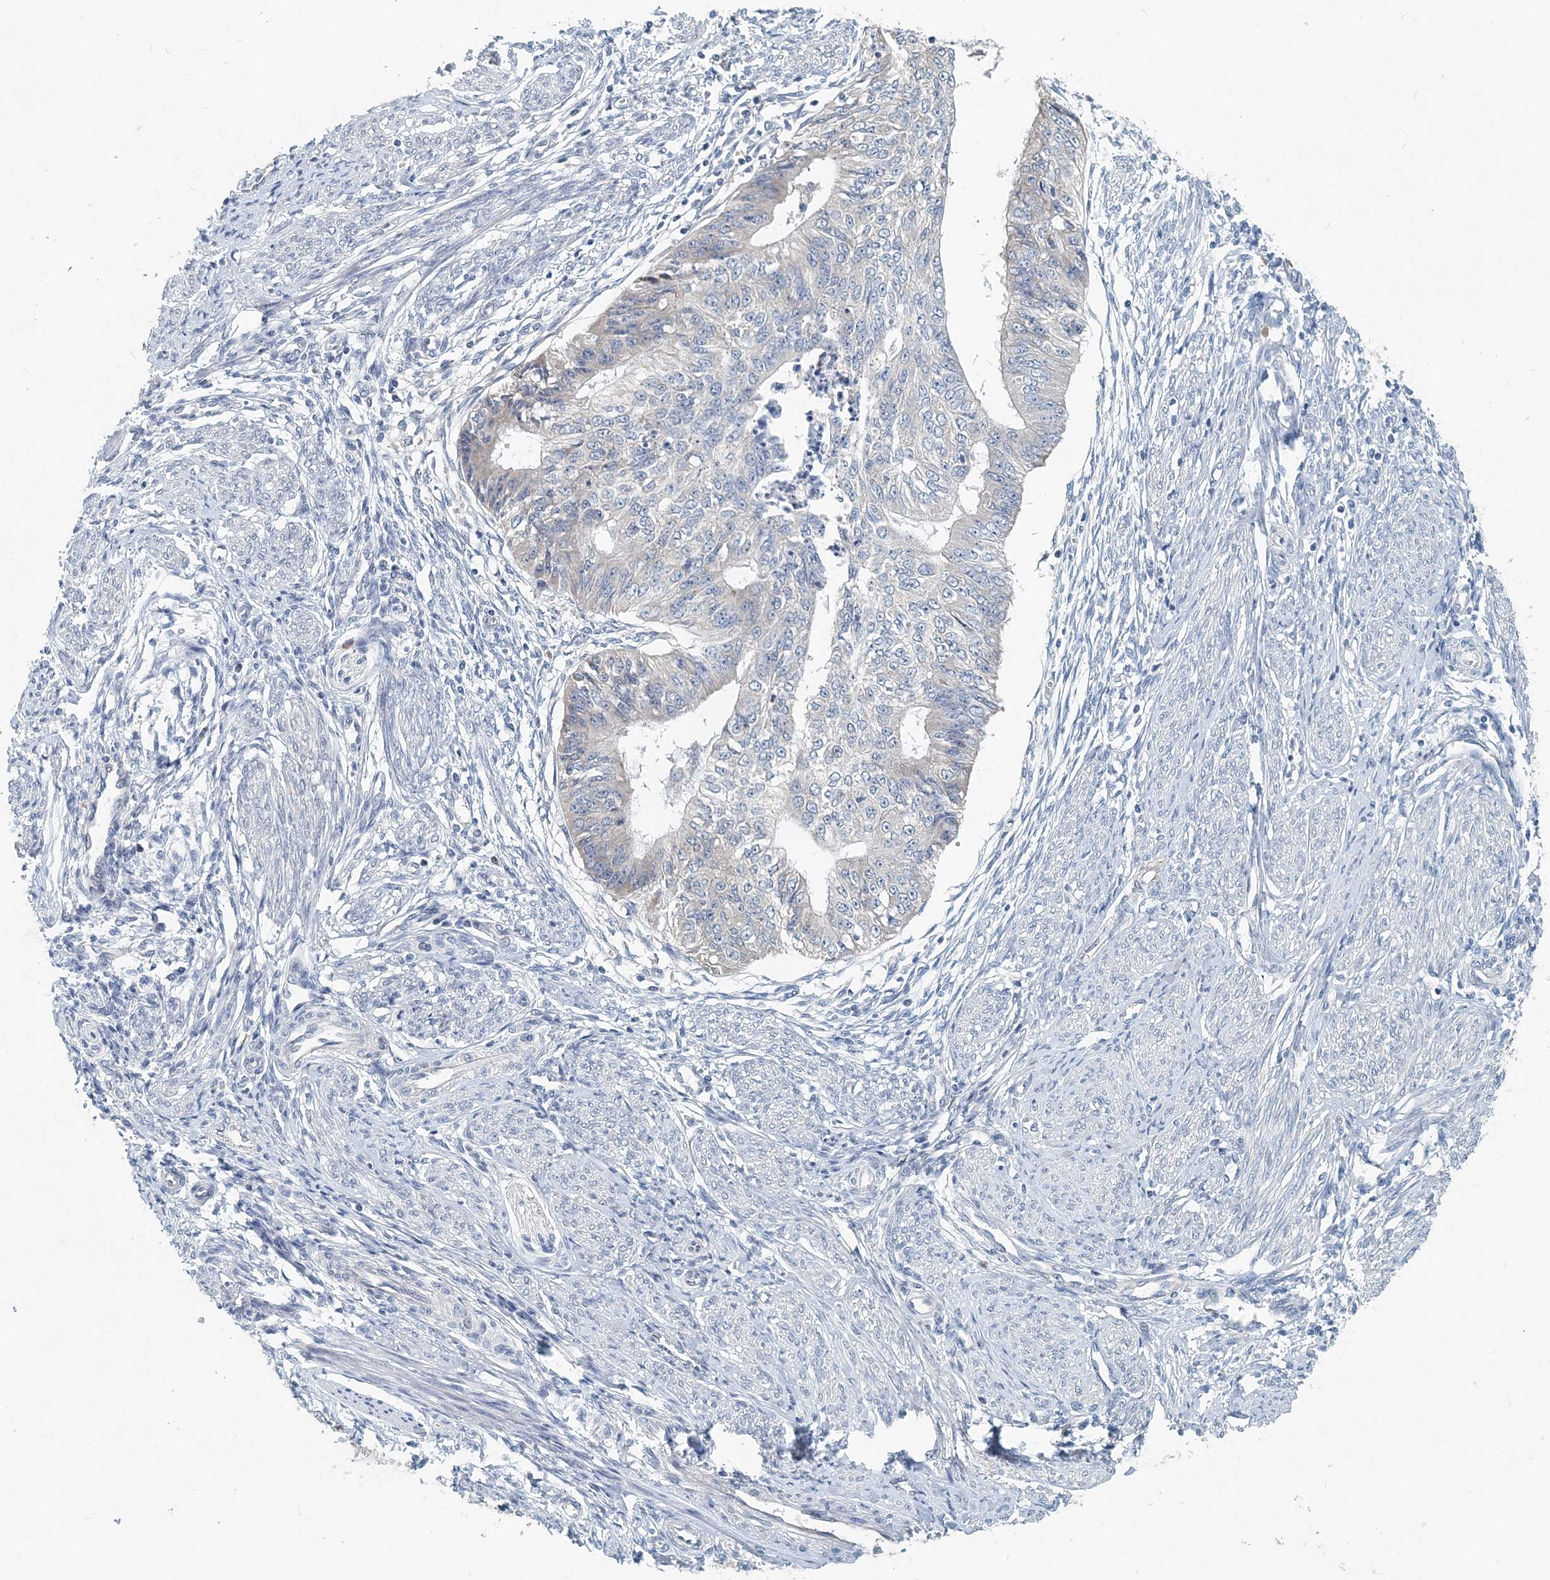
{"staining": {"intensity": "weak", "quantity": "<25%", "location": "cytoplasmic/membranous"}, "tissue": "endometrial cancer", "cell_type": "Tumor cells", "image_type": "cancer", "snomed": [{"axis": "morphology", "description": "Adenocarcinoma, NOS"}, {"axis": "topography", "description": "Endometrium"}], "caption": "A micrograph of human endometrial adenocarcinoma is negative for staining in tumor cells. (IHC, brightfield microscopy, high magnification).", "gene": "EEF1A2", "patient": {"sex": "female", "age": 32}}